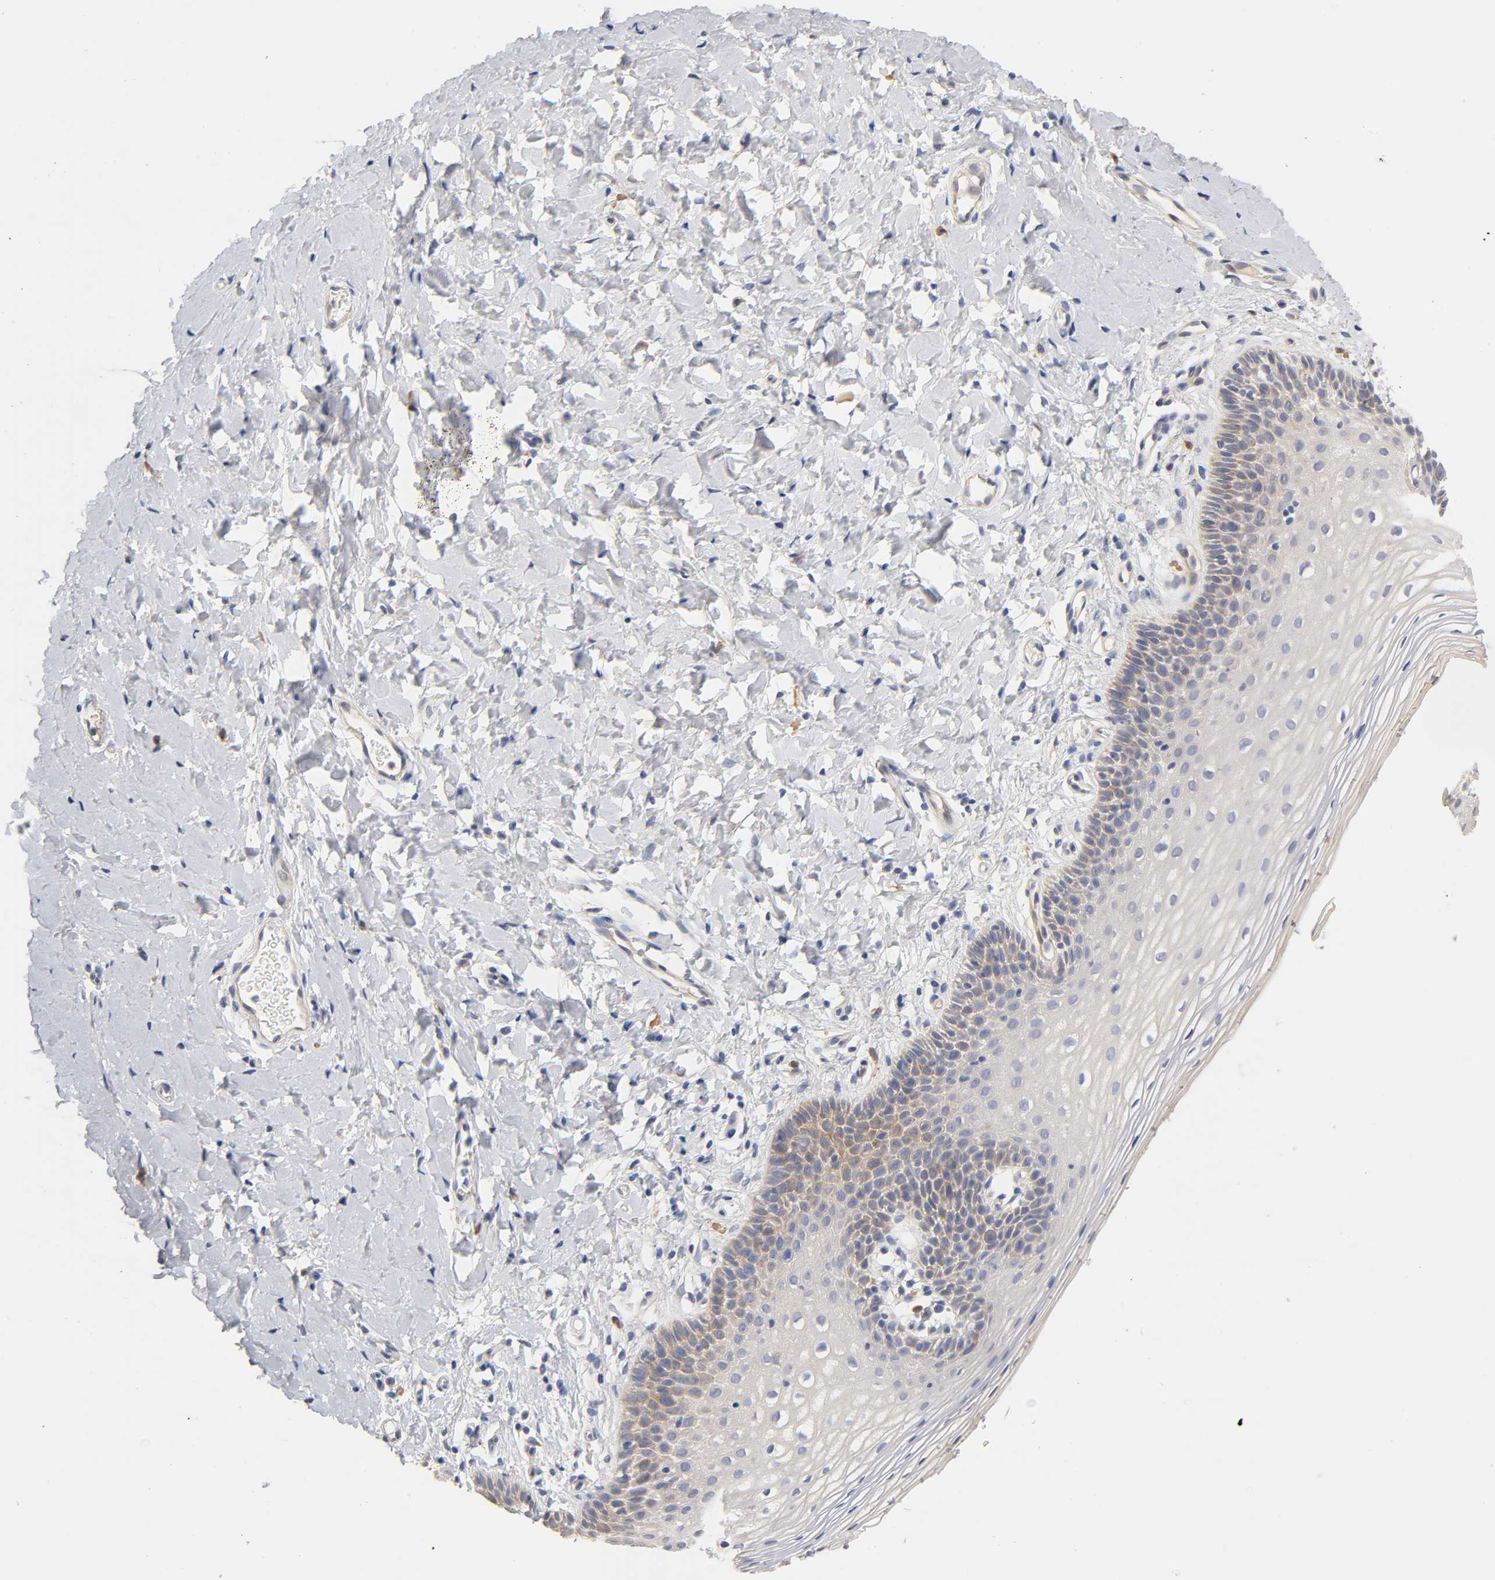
{"staining": {"intensity": "negative", "quantity": "none", "location": "none"}, "tissue": "vagina", "cell_type": "Squamous epithelial cells", "image_type": "normal", "snomed": [{"axis": "morphology", "description": "Normal tissue, NOS"}, {"axis": "topography", "description": "Vagina"}], "caption": "Immunohistochemistry micrograph of unremarkable human vagina stained for a protein (brown), which demonstrates no positivity in squamous epithelial cells.", "gene": "LAMB1", "patient": {"sex": "female", "age": 55}}